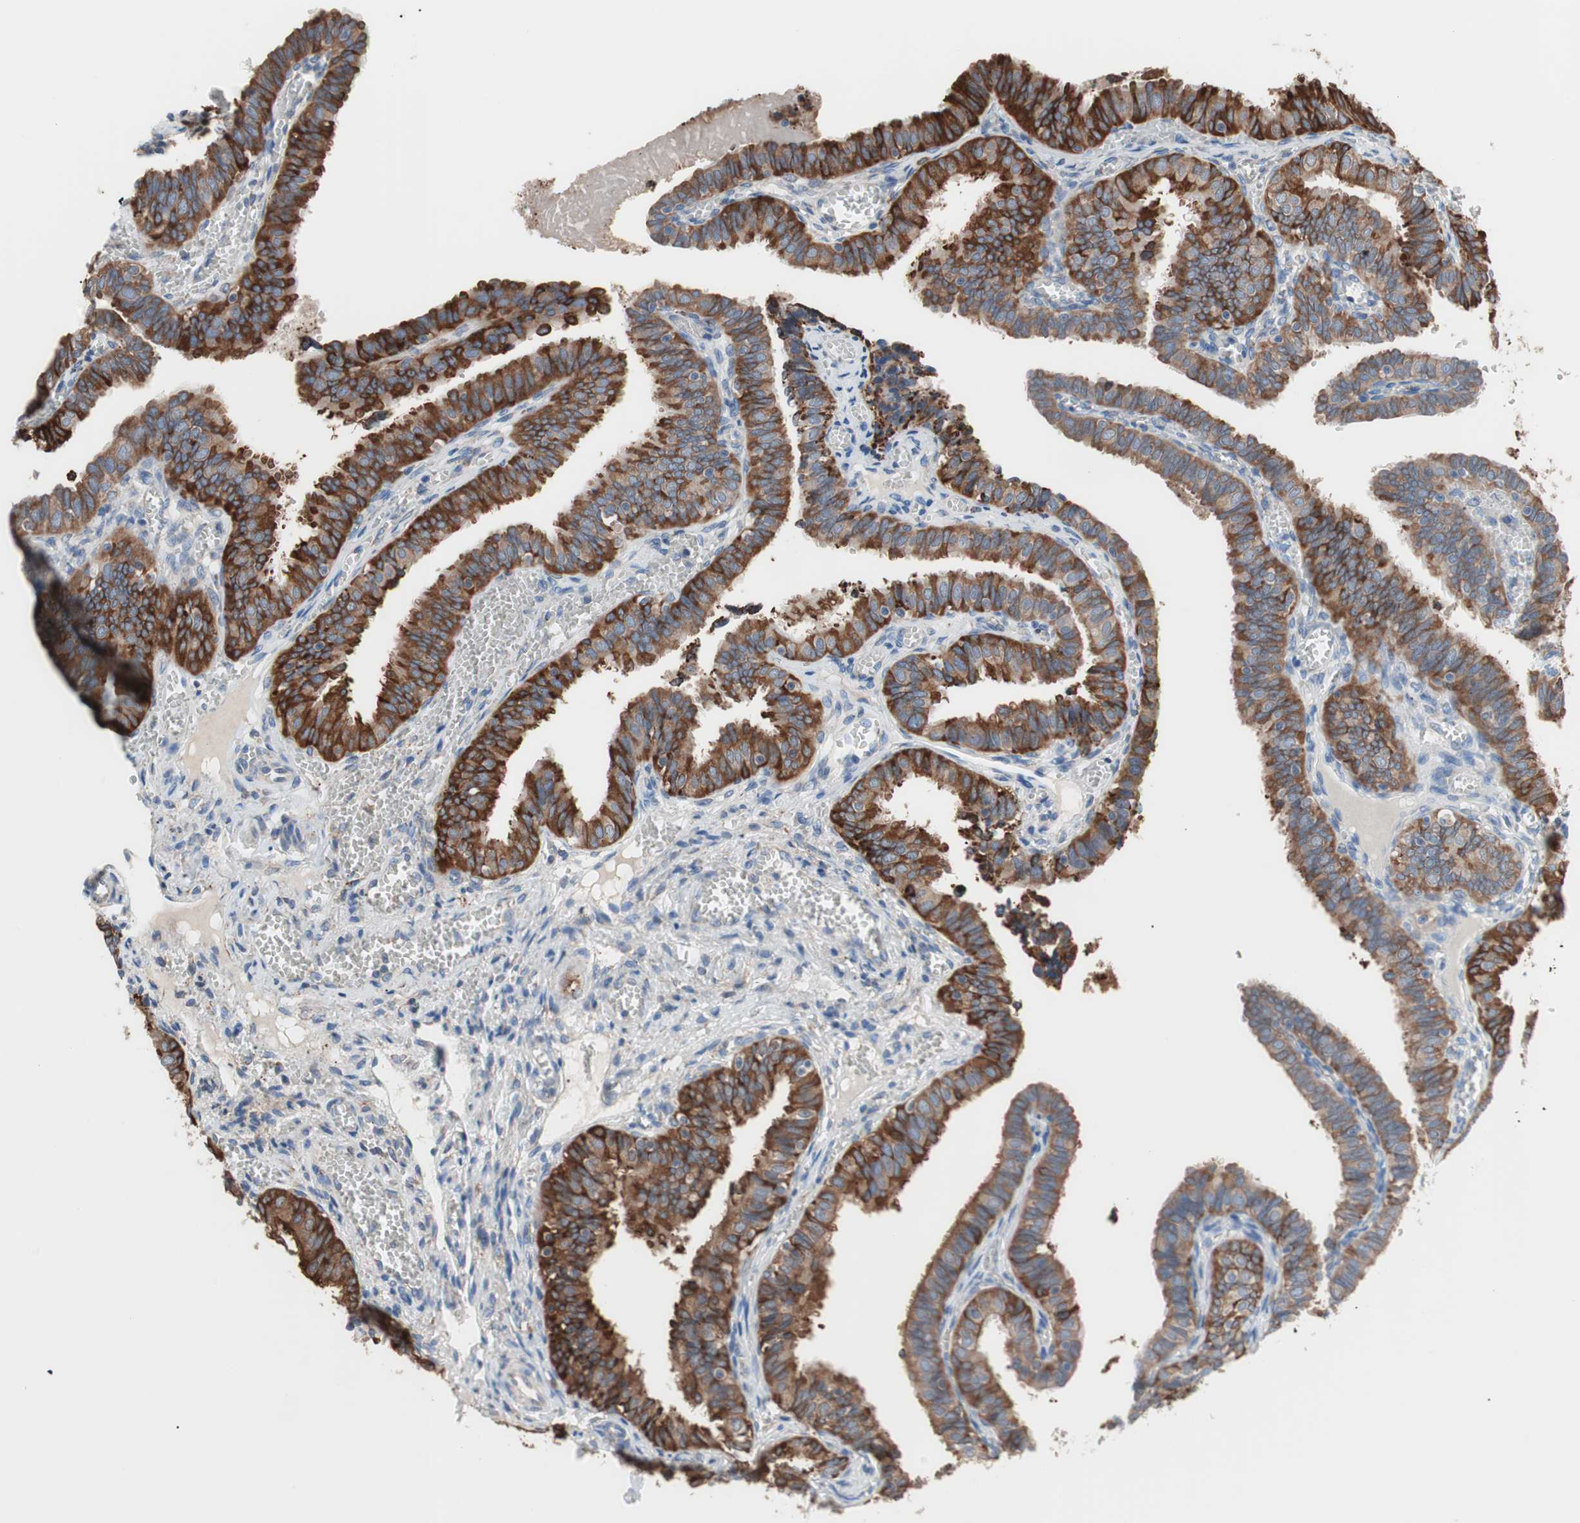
{"staining": {"intensity": "strong", "quantity": ">75%", "location": "cytoplasmic/membranous"}, "tissue": "fallopian tube", "cell_type": "Glandular cells", "image_type": "normal", "snomed": [{"axis": "morphology", "description": "Normal tissue, NOS"}, {"axis": "topography", "description": "Fallopian tube"}], "caption": "Immunohistochemical staining of normal human fallopian tube demonstrates high levels of strong cytoplasmic/membranous expression in about >75% of glandular cells. (Brightfield microscopy of DAB IHC at high magnification).", "gene": "SLC27A4", "patient": {"sex": "female", "age": 46}}